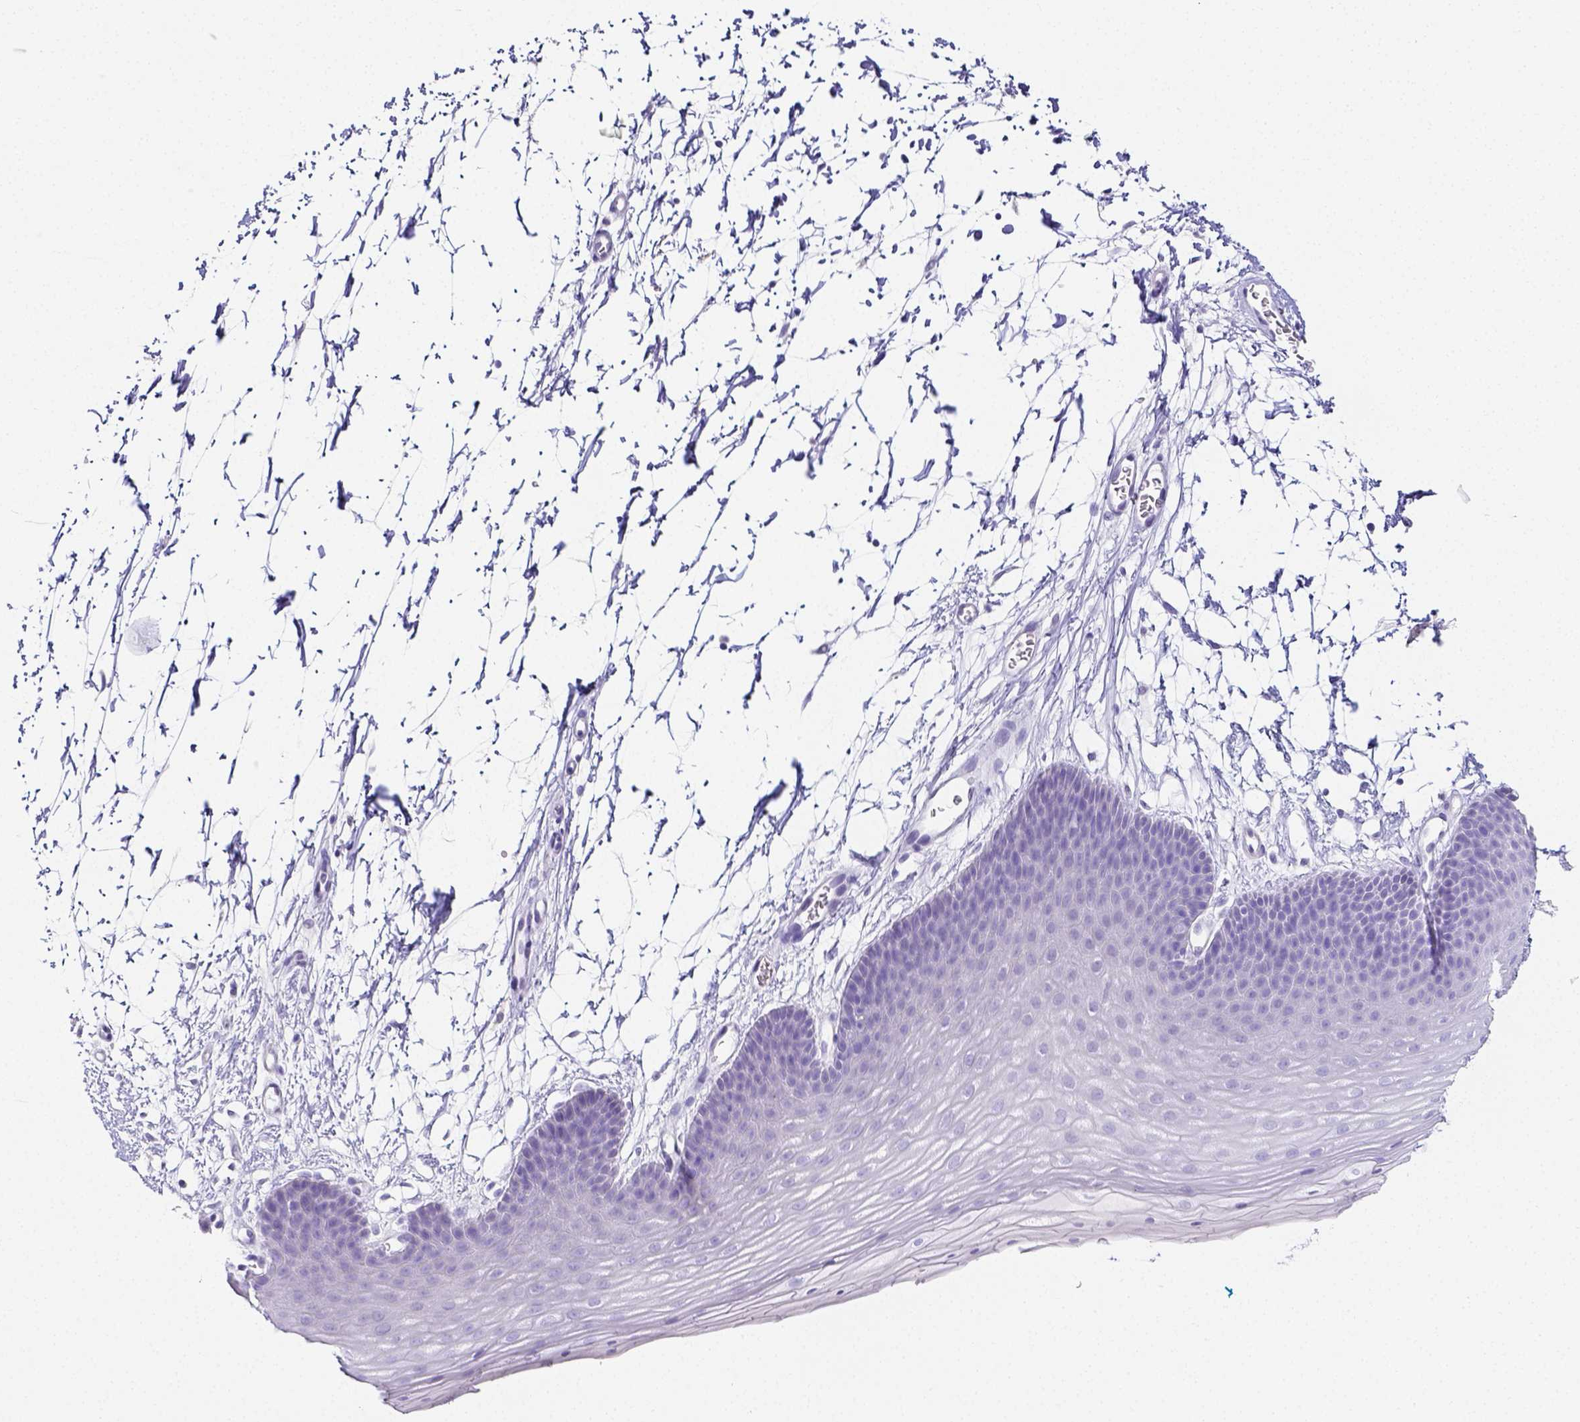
{"staining": {"intensity": "negative", "quantity": "none", "location": "none"}, "tissue": "skin", "cell_type": "Epidermal cells", "image_type": "normal", "snomed": [{"axis": "morphology", "description": "Normal tissue, NOS"}, {"axis": "topography", "description": "Anal"}], "caption": "DAB immunohistochemical staining of benign human skin shows no significant expression in epidermal cells.", "gene": "ARHGAP36", "patient": {"sex": "male", "age": 53}}